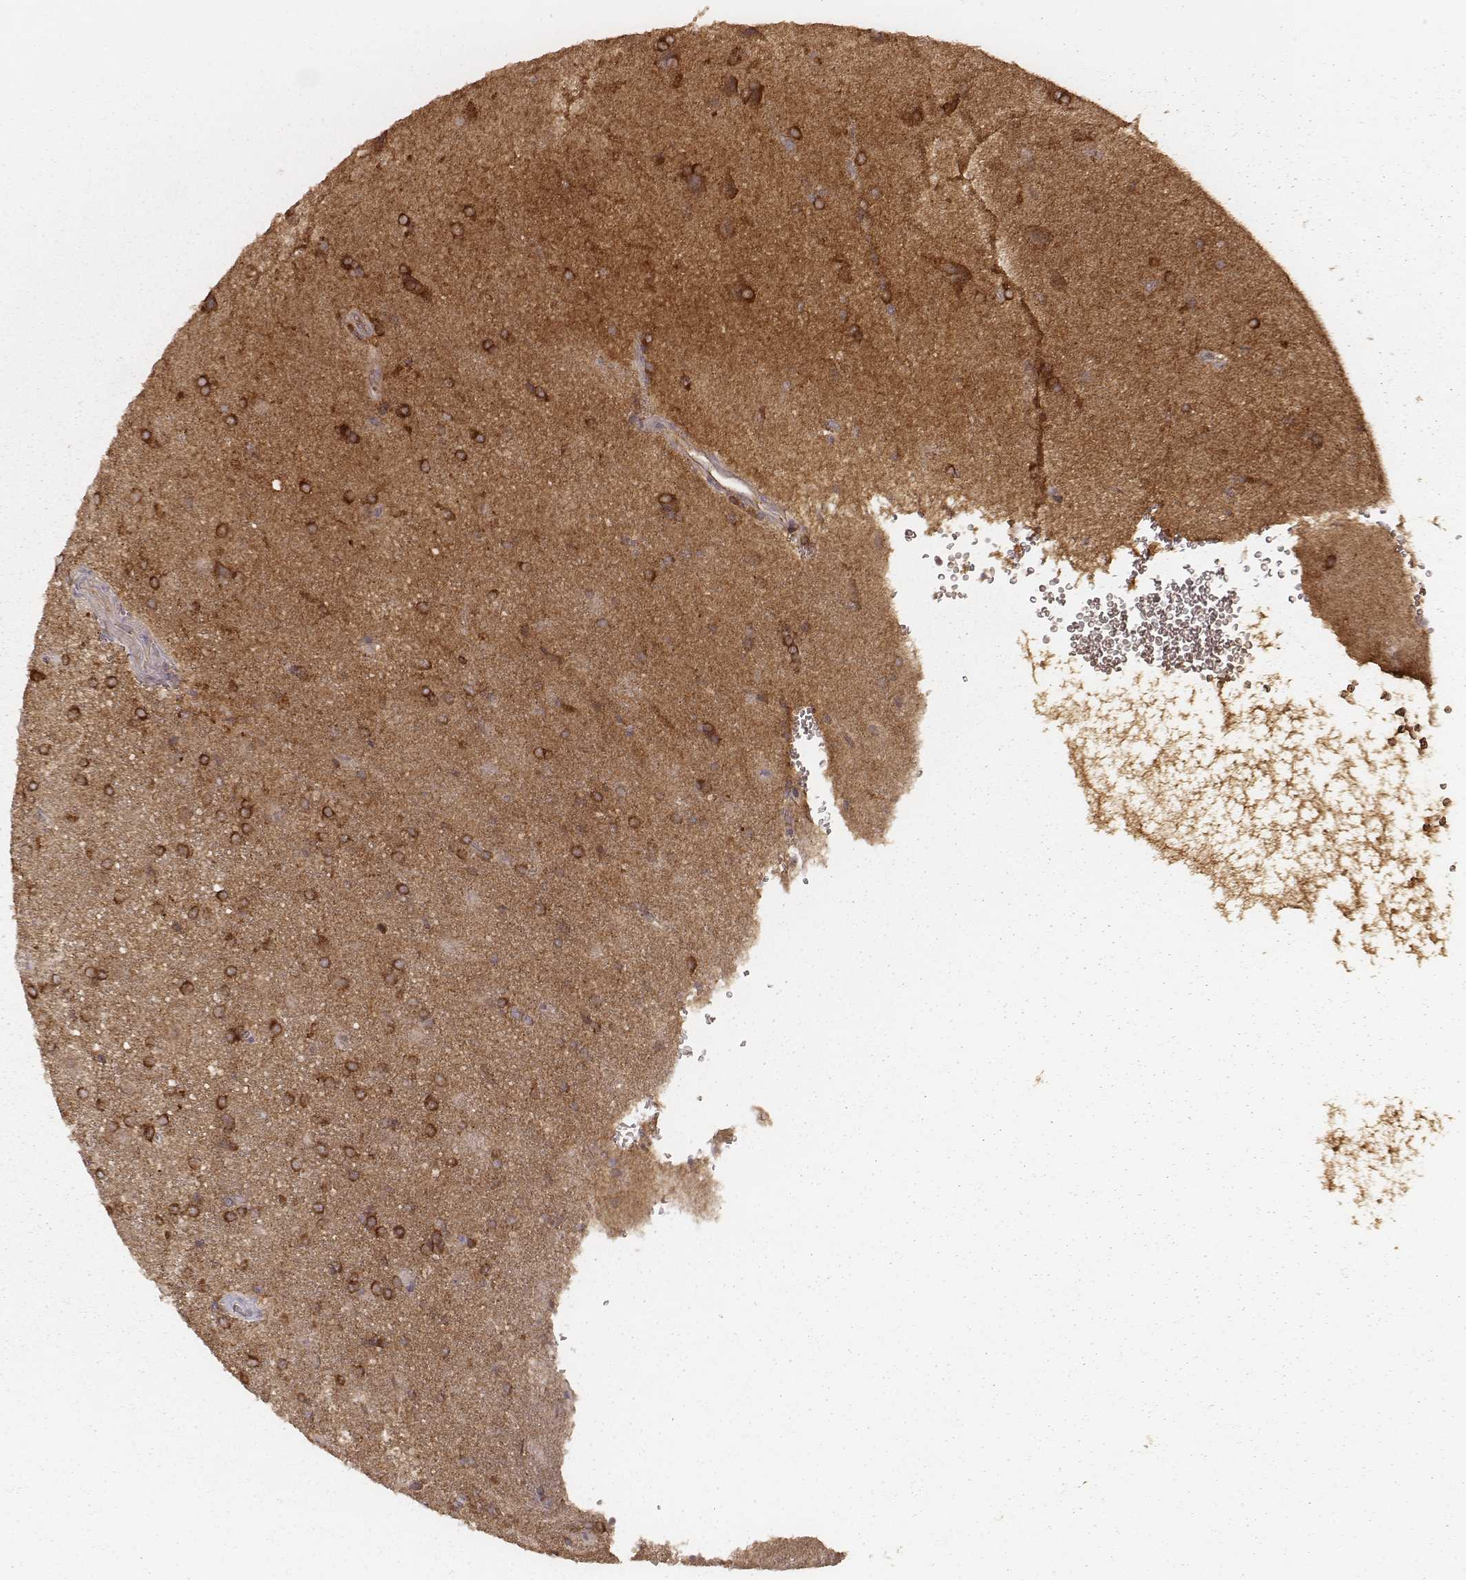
{"staining": {"intensity": "strong", "quantity": ">75%", "location": "cytoplasmic/membranous"}, "tissue": "glioma", "cell_type": "Tumor cells", "image_type": "cancer", "snomed": [{"axis": "morphology", "description": "Glioma, malignant, Low grade"}, {"axis": "topography", "description": "Brain"}], "caption": "DAB immunohistochemical staining of malignant low-grade glioma shows strong cytoplasmic/membranous protein positivity in approximately >75% of tumor cells. The protein of interest is shown in brown color, while the nuclei are stained blue.", "gene": "CARS1", "patient": {"sex": "male", "age": 58}}